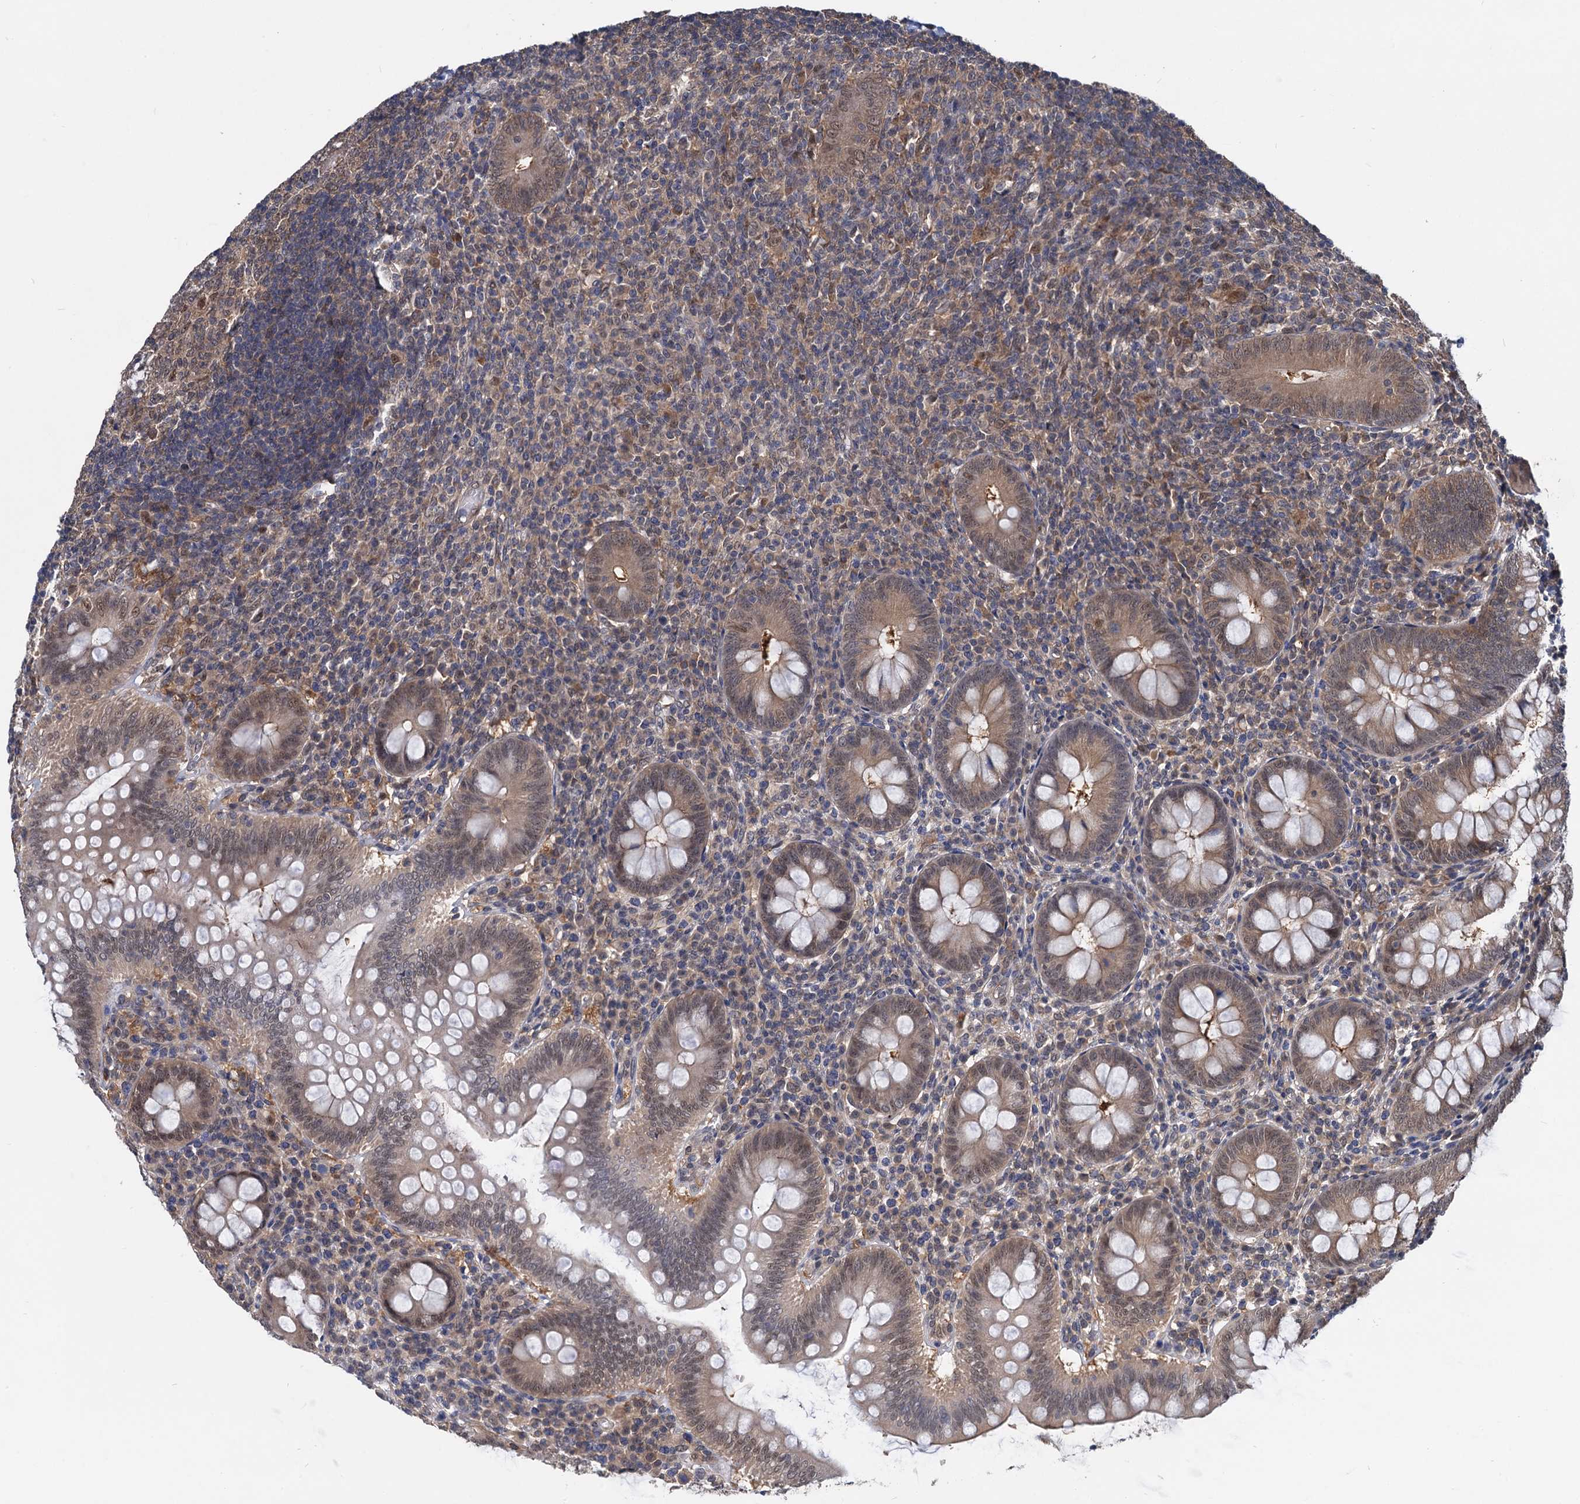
{"staining": {"intensity": "weak", "quantity": ">75%", "location": "cytoplasmic/membranous,nuclear"}, "tissue": "appendix", "cell_type": "Glandular cells", "image_type": "normal", "snomed": [{"axis": "morphology", "description": "Normal tissue, NOS"}, {"axis": "topography", "description": "Appendix"}], "caption": "This image exhibits immunohistochemistry (IHC) staining of normal appendix, with low weak cytoplasmic/membranous,nuclear expression in approximately >75% of glandular cells.", "gene": "PSMD4", "patient": {"sex": "male", "age": 14}}